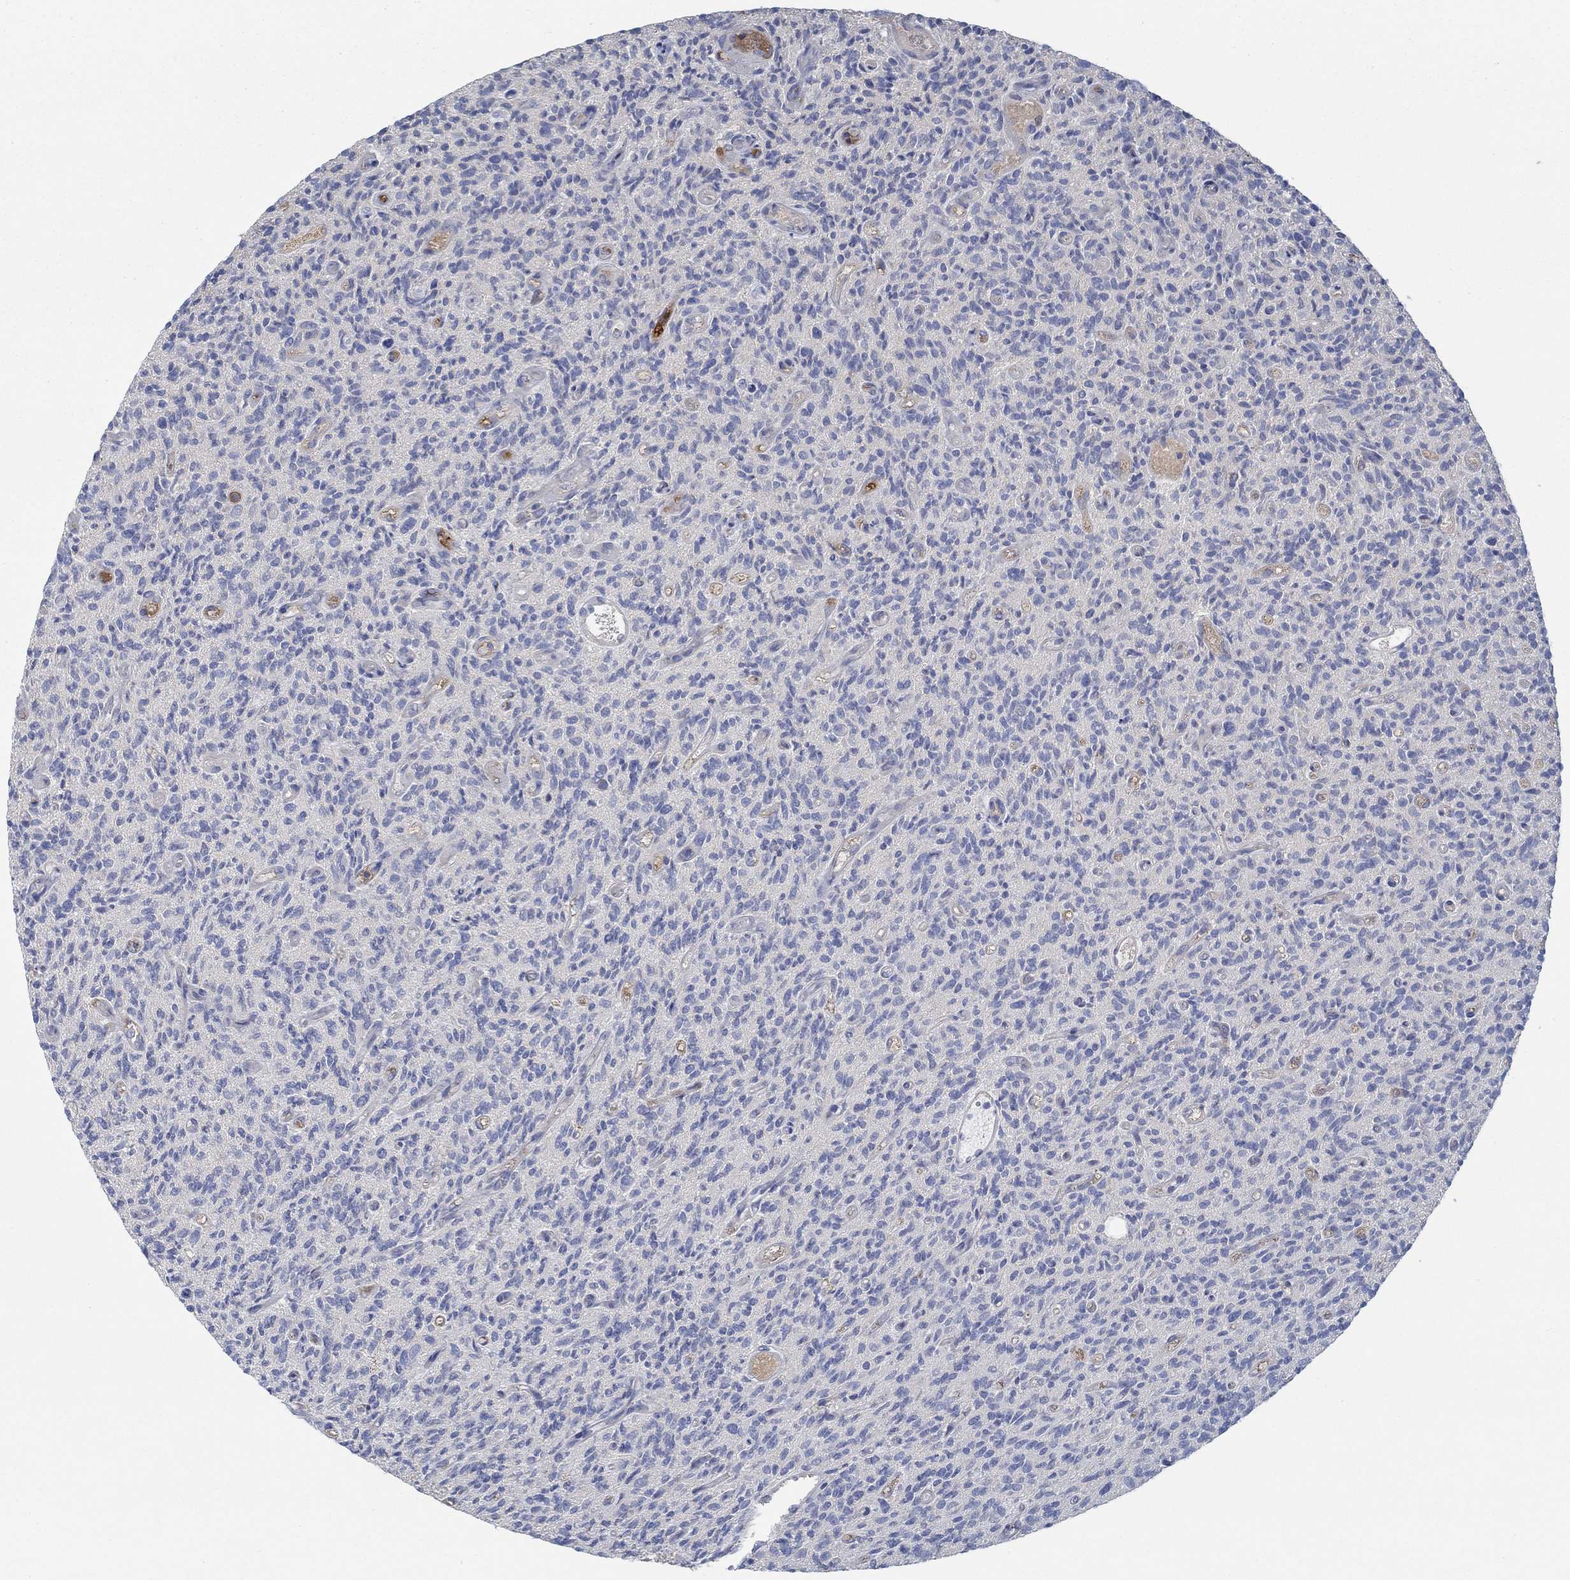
{"staining": {"intensity": "negative", "quantity": "none", "location": "none"}, "tissue": "glioma", "cell_type": "Tumor cells", "image_type": "cancer", "snomed": [{"axis": "morphology", "description": "Glioma, malignant, High grade"}, {"axis": "topography", "description": "Brain"}], "caption": "Immunohistochemistry (IHC) photomicrograph of neoplastic tissue: glioma stained with DAB (3,3'-diaminobenzidine) exhibits no significant protein positivity in tumor cells.", "gene": "SPAG9", "patient": {"sex": "male", "age": 64}}